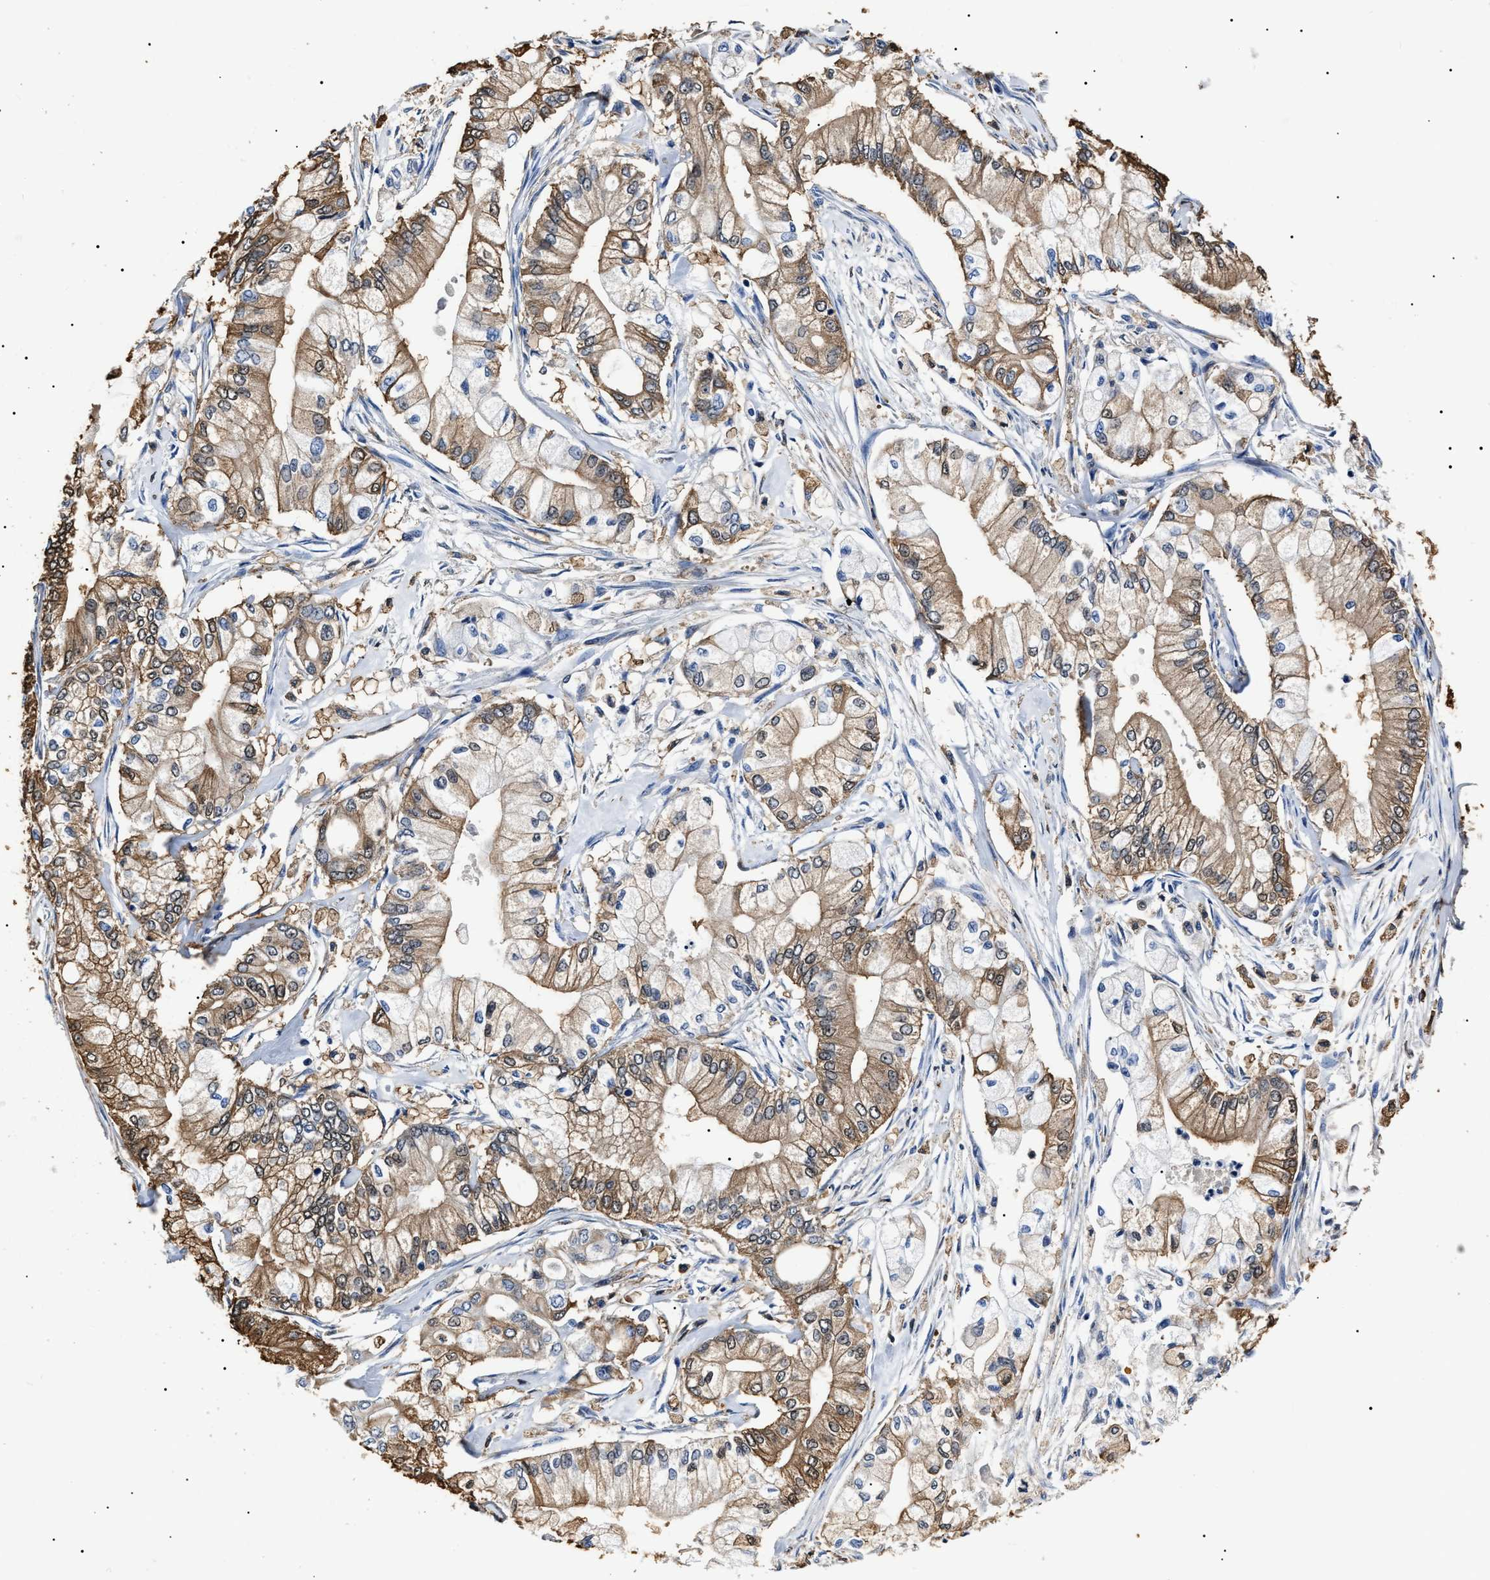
{"staining": {"intensity": "moderate", "quantity": "25%-75%", "location": "cytoplasmic/membranous"}, "tissue": "pancreatic cancer", "cell_type": "Tumor cells", "image_type": "cancer", "snomed": [{"axis": "morphology", "description": "Adenocarcinoma, NOS"}, {"axis": "topography", "description": "Pancreas"}], "caption": "DAB immunohistochemical staining of pancreatic adenocarcinoma reveals moderate cytoplasmic/membranous protein staining in about 25%-75% of tumor cells. (DAB (3,3'-diaminobenzidine) IHC with brightfield microscopy, high magnification).", "gene": "ALDH1A1", "patient": {"sex": "male", "age": 70}}